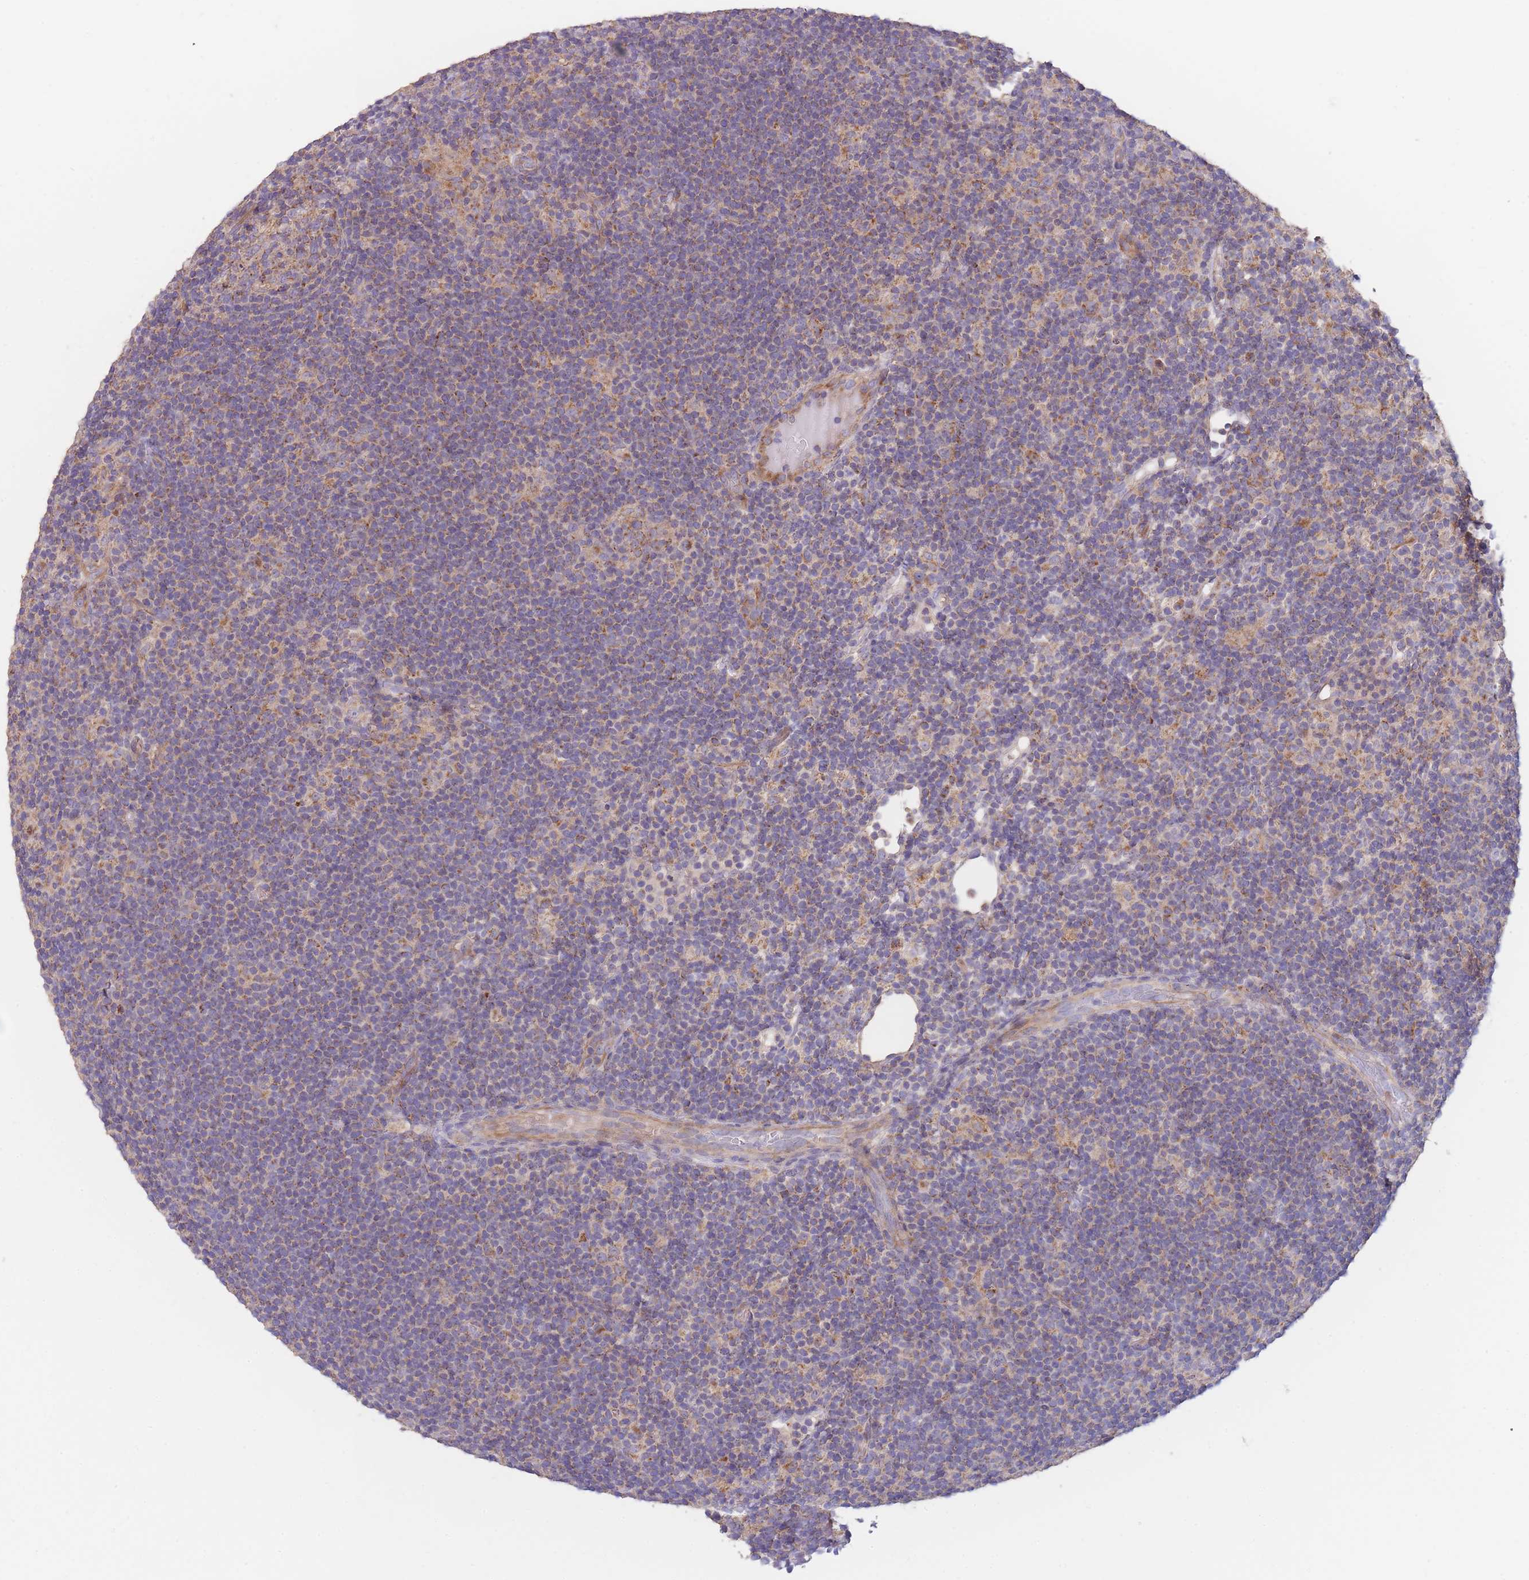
{"staining": {"intensity": "moderate", "quantity": ">75%", "location": "cytoplasmic/membranous"}, "tissue": "lymphoma", "cell_type": "Tumor cells", "image_type": "cancer", "snomed": [{"axis": "morphology", "description": "Hodgkin's disease, NOS"}, {"axis": "topography", "description": "Lymph node"}], "caption": "Tumor cells demonstrate medium levels of moderate cytoplasmic/membranous expression in approximately >75% of cells in human lymphoma.", "gene": "SLC25A42", "patient": {"sex": "female", "age": 57}}